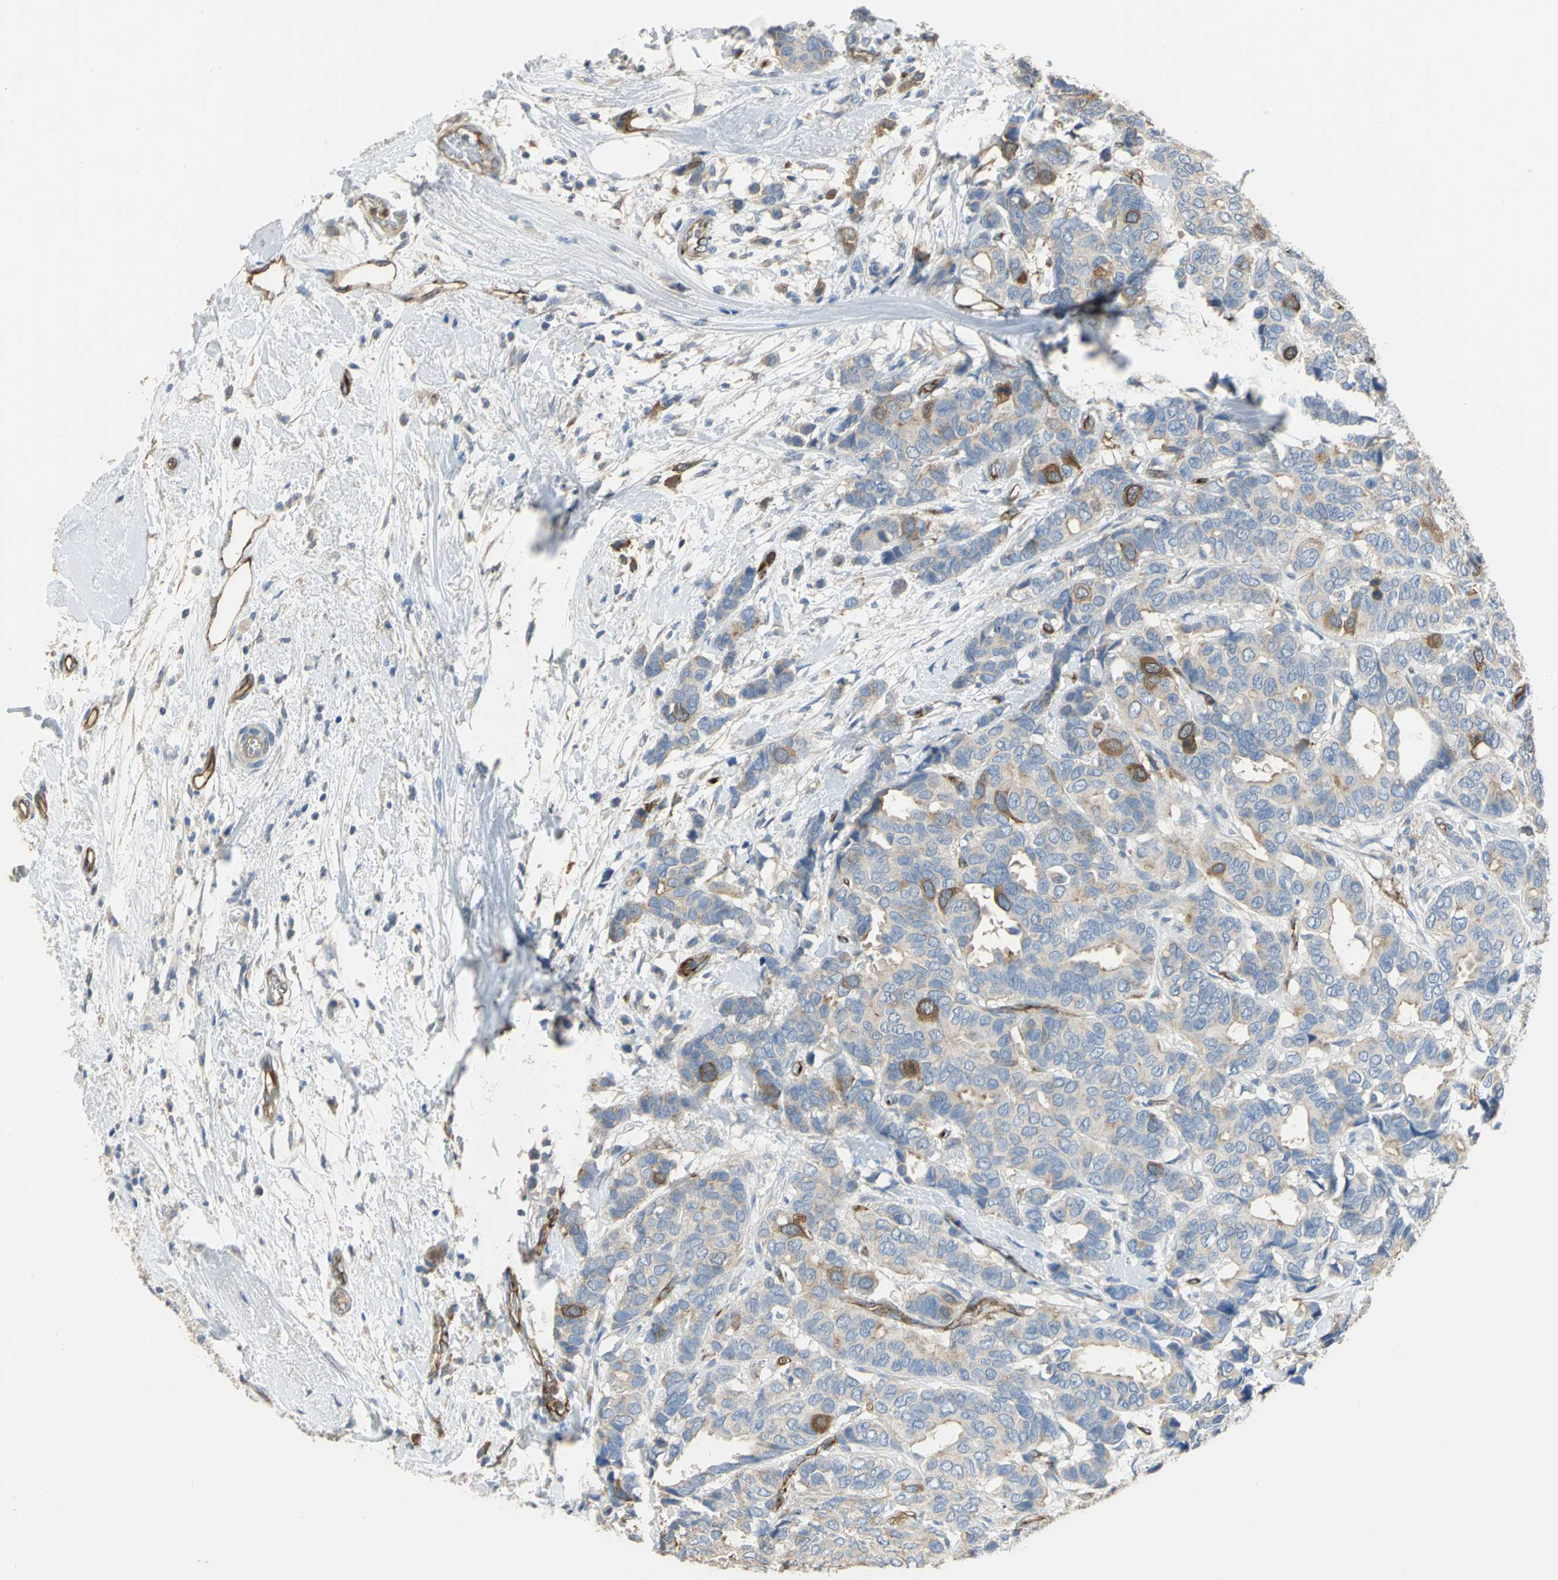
{"staining": {"intensity": "strong", "quantity": "<25%", "location": "cytoplasmic/membranous"}, "tissue": "breast cancer", "cell_type": "Tumor cells", "image_type": "cancer", "snomed": [{"axis": "morphology", "description": "Duct carcinoma"}, {"axis": "topography", "description": "Breast"}], "caption": "DAB (3,3'-diaminobenzidine) immunohistochemical staining of breast cancer exhibits strong cytoplasmic/membranous protein expression in approximately <25% of tumor cells.", "gene": "DLGAP5", "patient": {"sex": "female", "age": 87}}